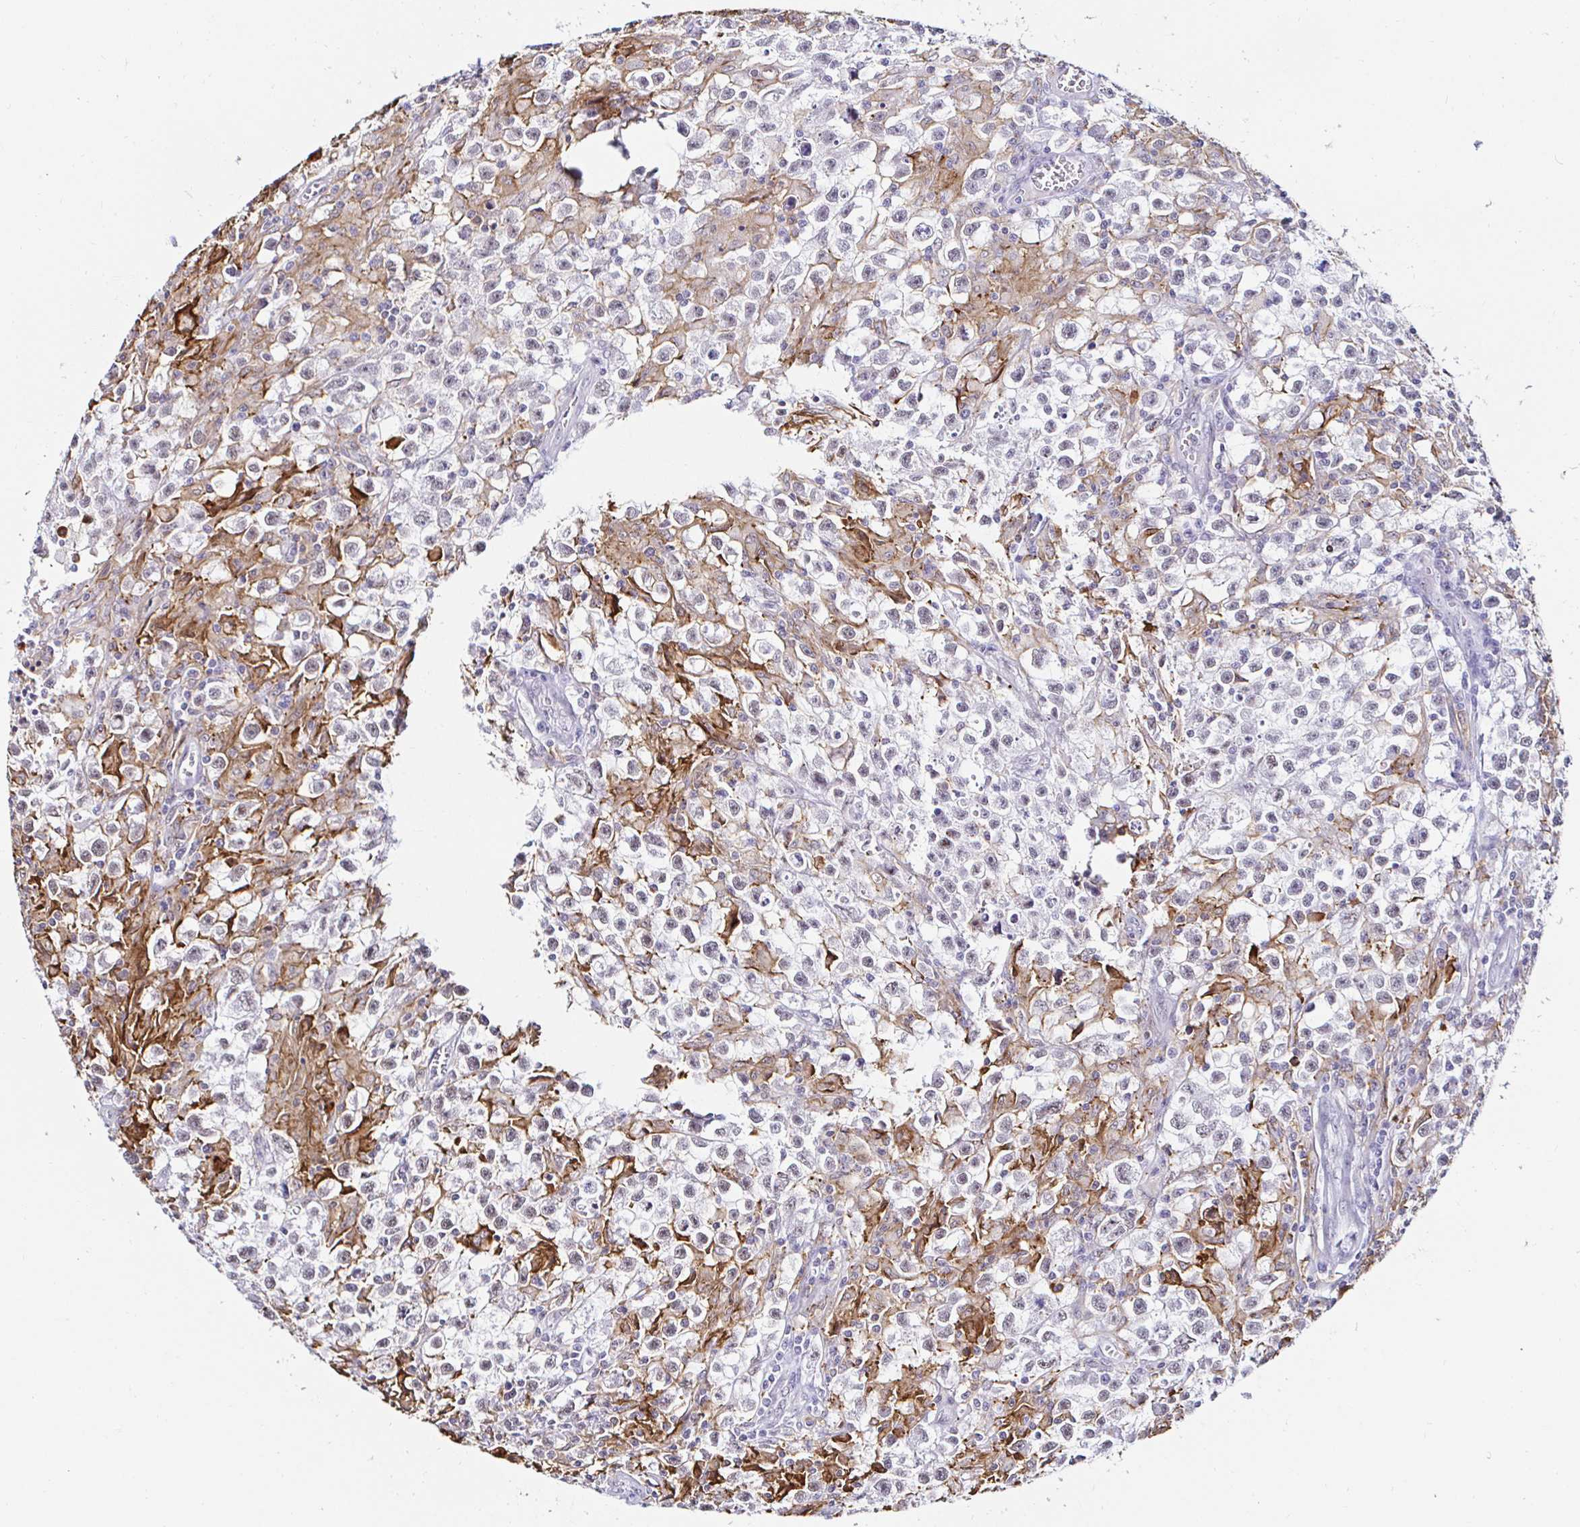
{"staining": {"intensity": "negative", "quantity": "none", "location": "none"}, "tissue": "testis cancer", "cell_type": "Tumor cells", "image_type": "cancer", "snomed": [{"axis": "morphology", "description": "Seminoma, NOS"}, {"axis": "topography", "description": "Testis"}], "caption": "High power microscopy histopathology image of an IHC photomicrograph of seminoma (testis), revealing no significant expression in tumor cells.", "gene": "CYBB", "patient": {"sex": "male", "age": 31}}